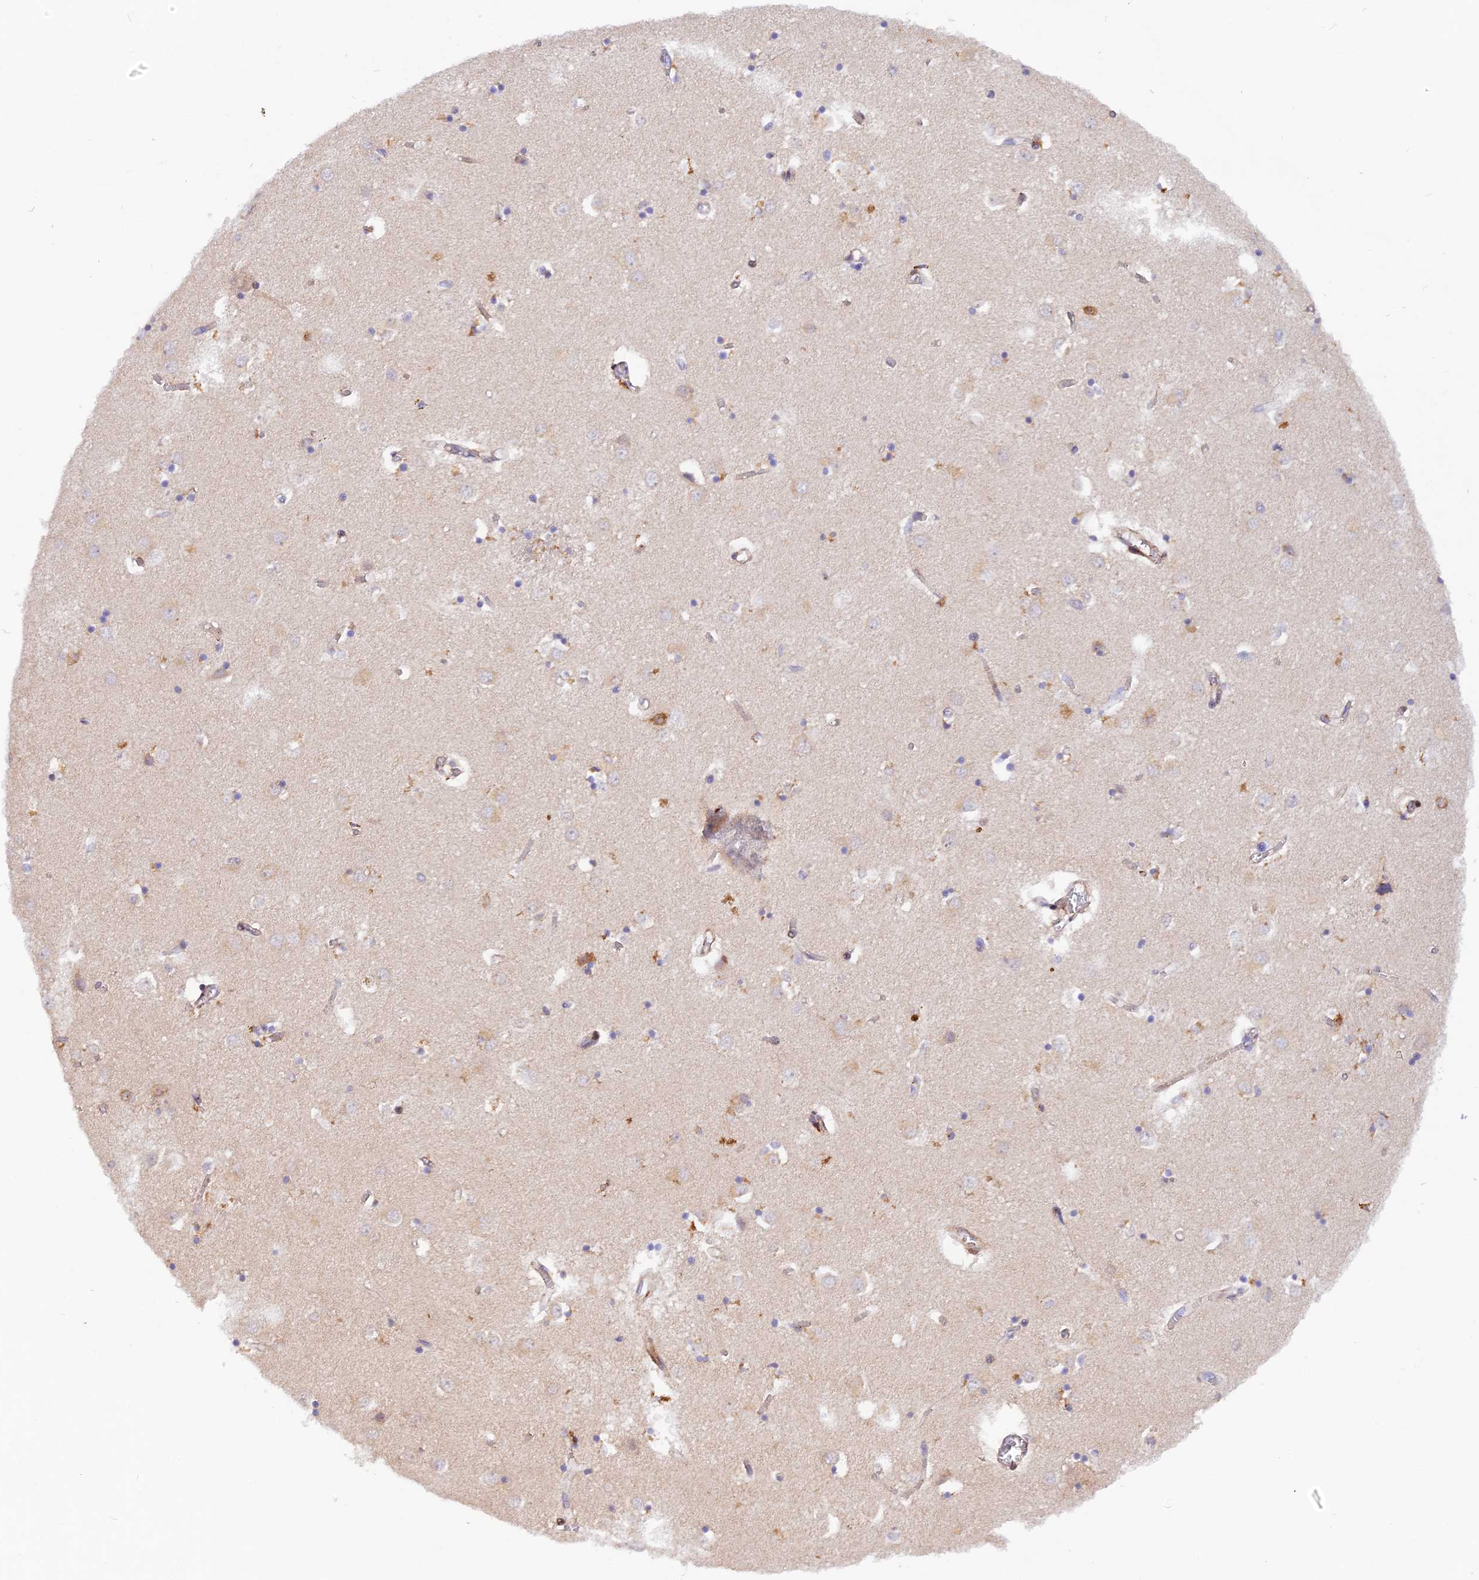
{"staining": {"intensity": "moderate", "quantity": "<25%", "location": "cytoplasmic/membranous"}, "tissue": "caudate", "cell_type": "Glial cells", "image_type": "normal", "snomed": [{"axis": "morphology", "description": "Normal tissue, NOS"}, {"axis": "topography", "description": "Lateral ventricle wall"}], "caption": "Immunohistochemistry of unremarkable caudate shows low levels of moderate cytoplasmic/membranous expression in about <25% of glial cells. The protein is stained brown, and the nuclei are stained in blue (DAB IHC with brightfield microscopy, high magnification).", "gene": "WDFY4", "patient": {"sex": "male", "age": 70}}